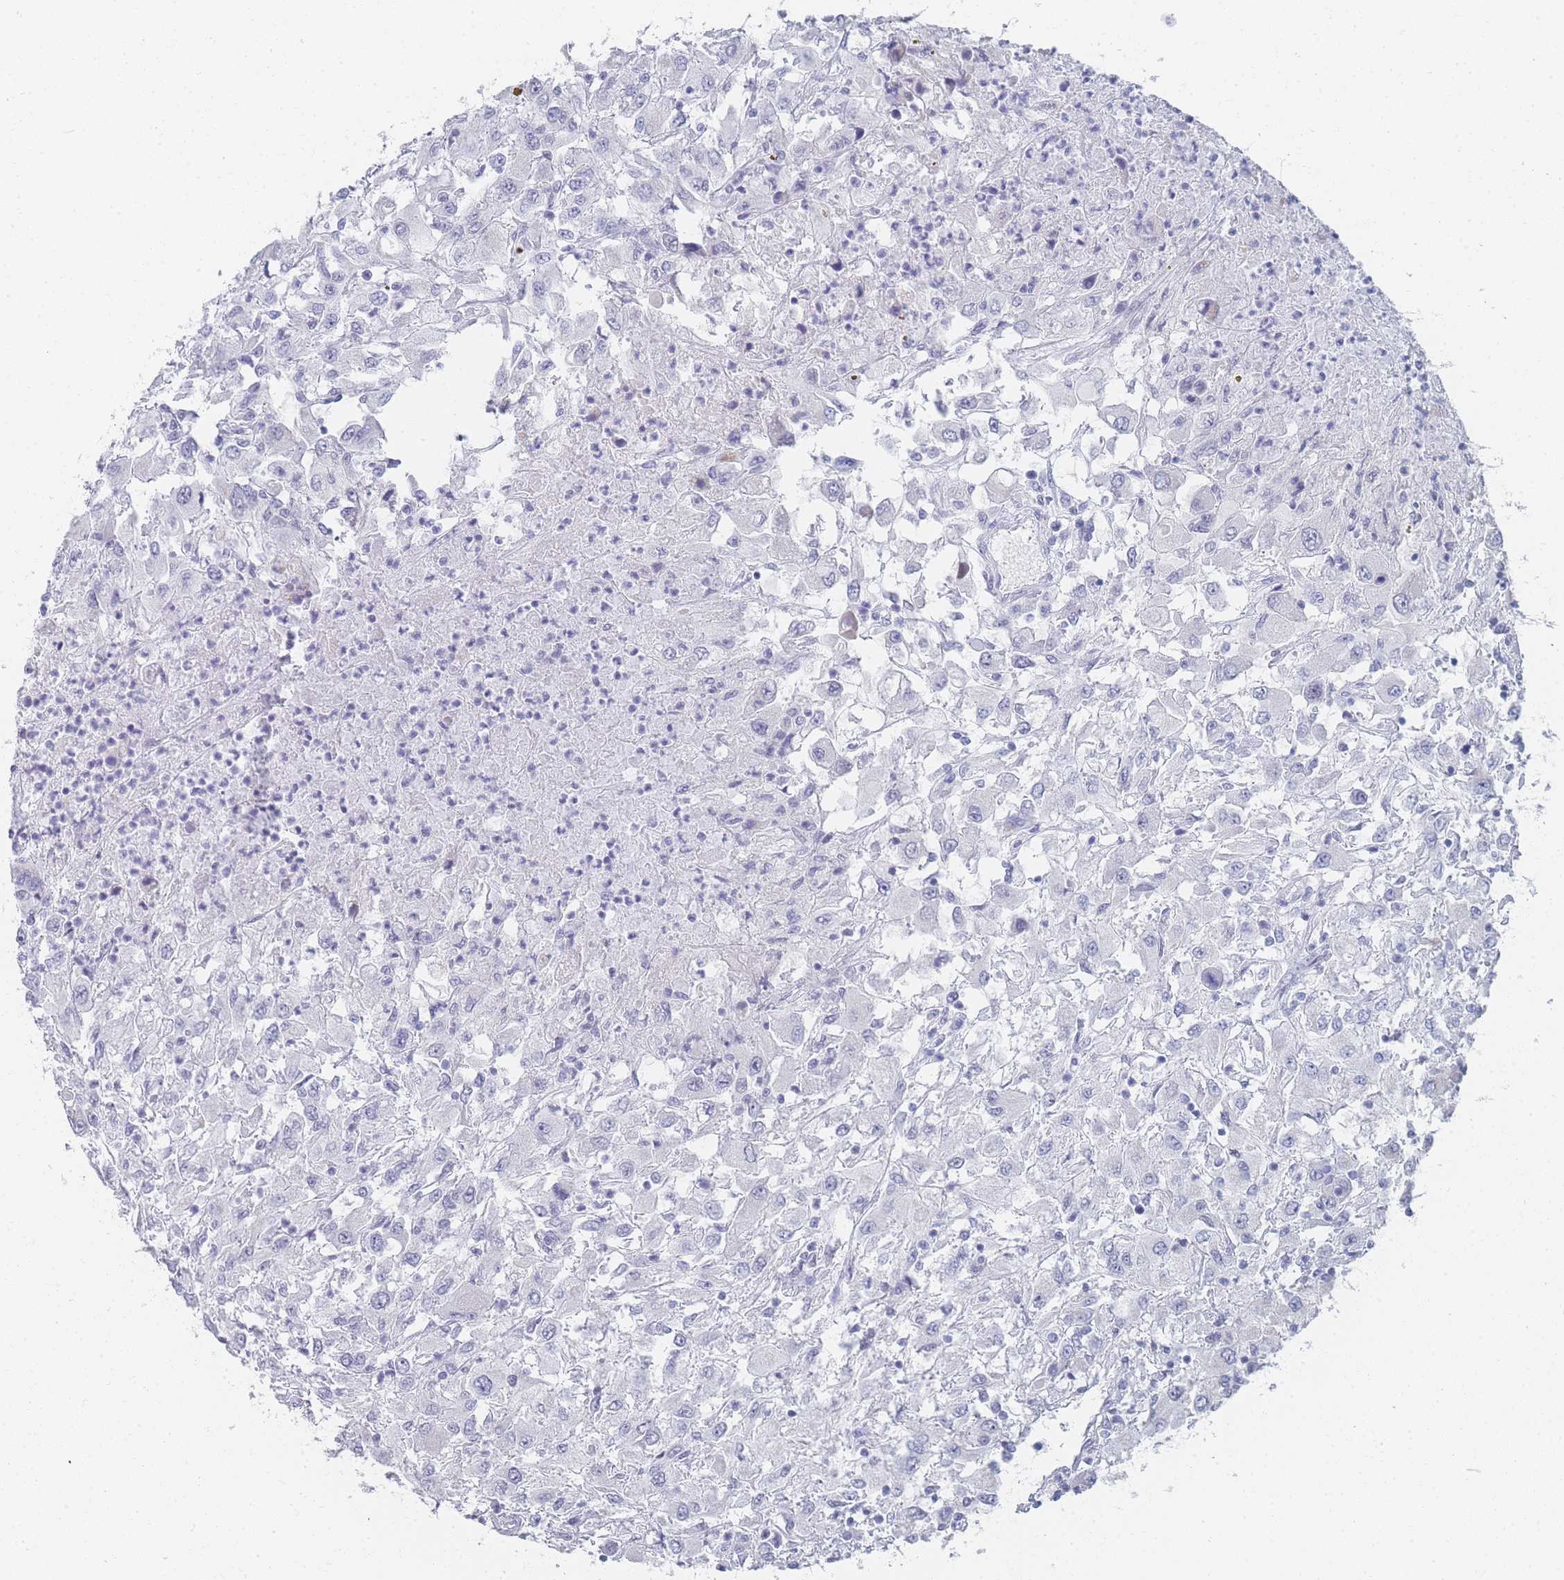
{"staining": {"intensity": "negative", "quantity": "none", "location": "none"}, "tissue": "renal cancer", "cell_type": "Tumor cells", "image_type": "cancer", "snomed": [{"axis": "morphology", "description": "Adenocarcinoma, NOS"}, {"axis": "topography", "description": "Kidney"}], "caption": "This is an IHC micrograph of human adenocarcinoma (renal). There is no positivity in tumor cells.", "gene": "IMPG1", "patient": {"sex": "female", "age": 67}}